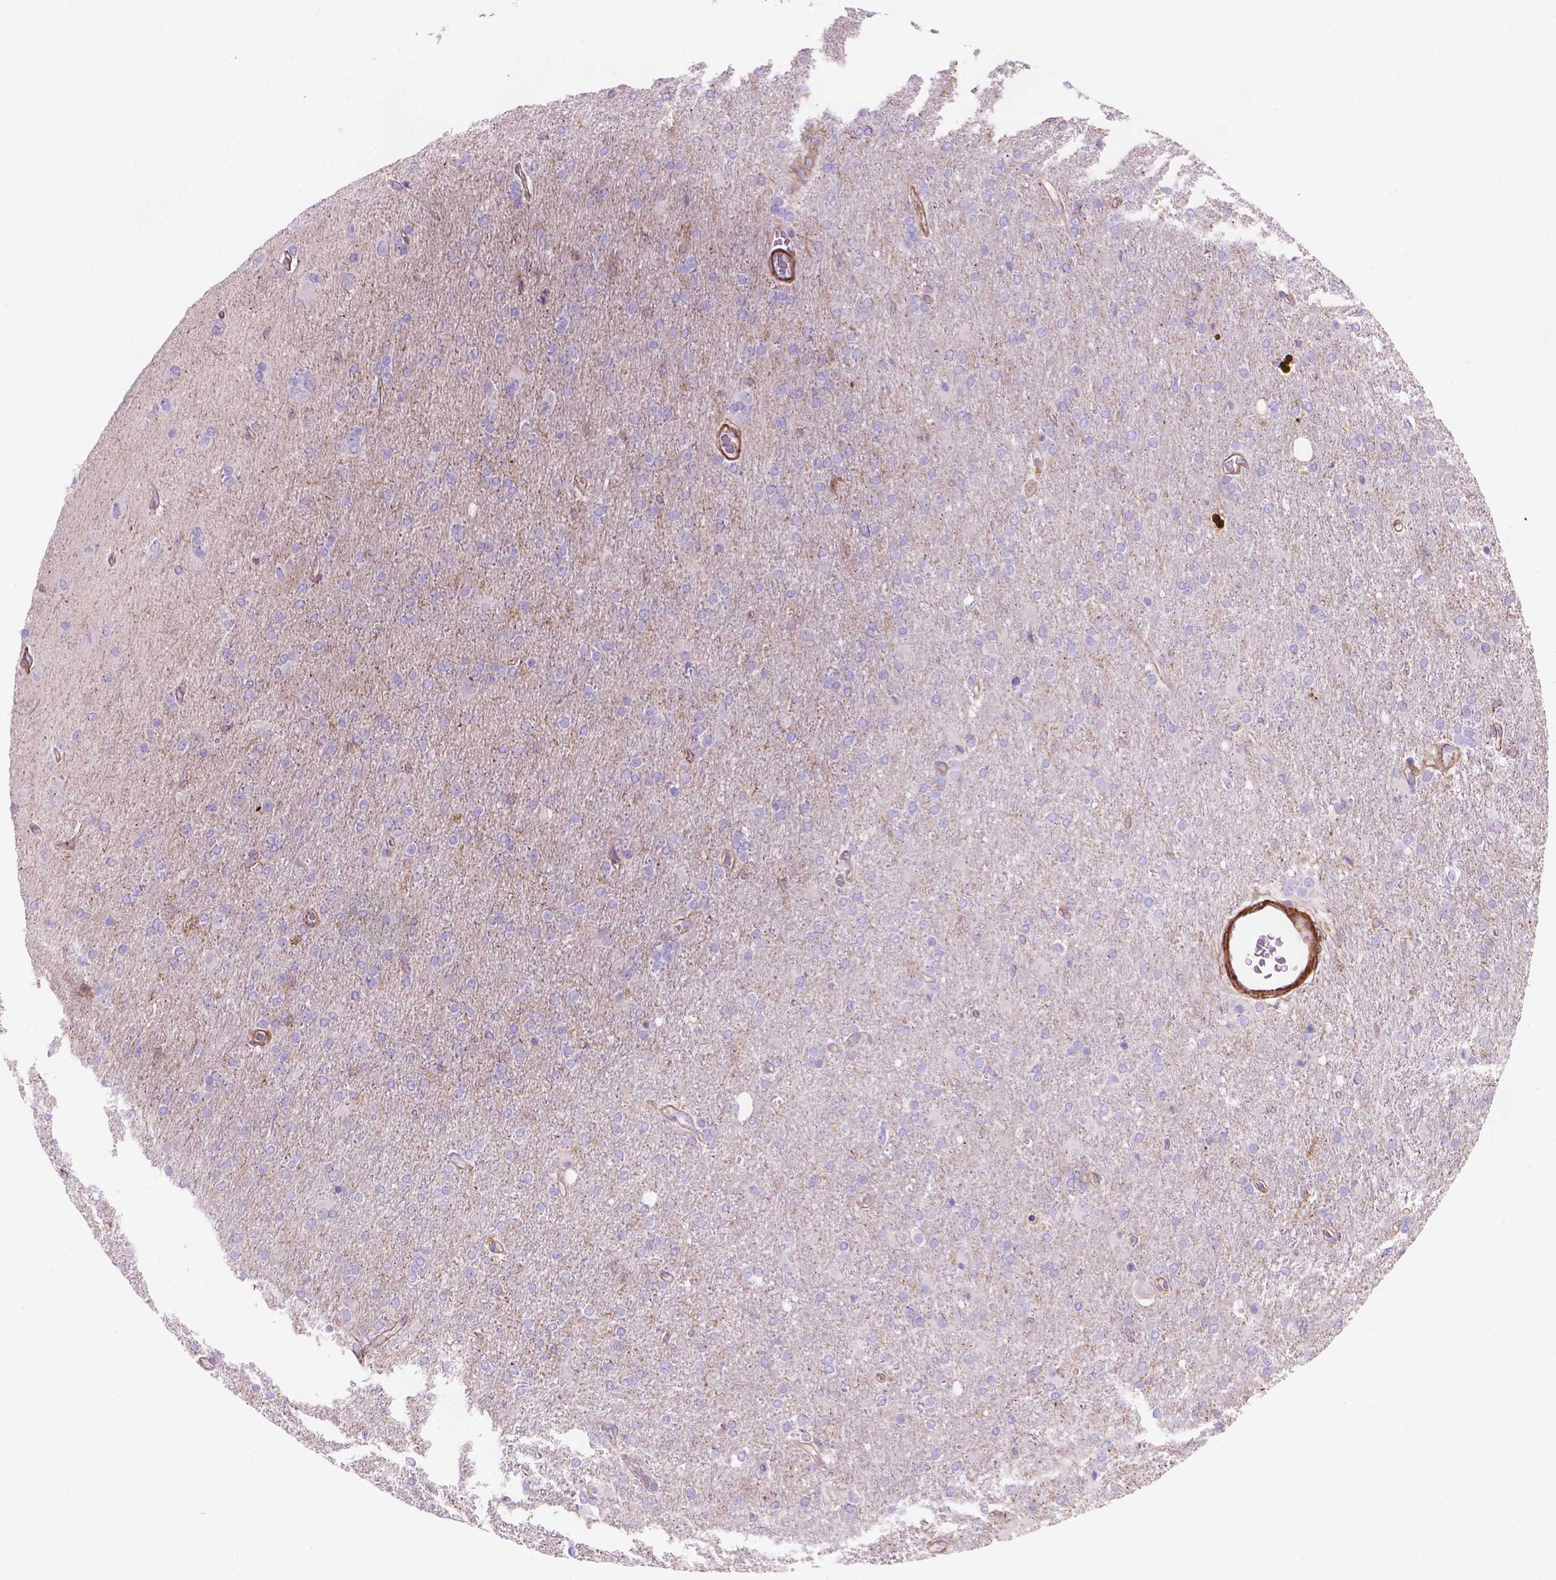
{"staining": {"intensity": "negative", "quantity": "none", "location": "none"}, "tissue": "glioma", "cell_type": "Tumor cells", "image_type": "cancer", "snomed": [{"axis": "morphology", "description": "Glioma, malignant, High grade"}, {"axis": "topography", "description": "Cerebral cortex"}], "caption": "A high-resolution histopathology image shows IHC staining of glioma, which exhibits no significant positivity in tumor cells.", "gene": "PATJ", "patient": {"sex": "male", "age": 70}}